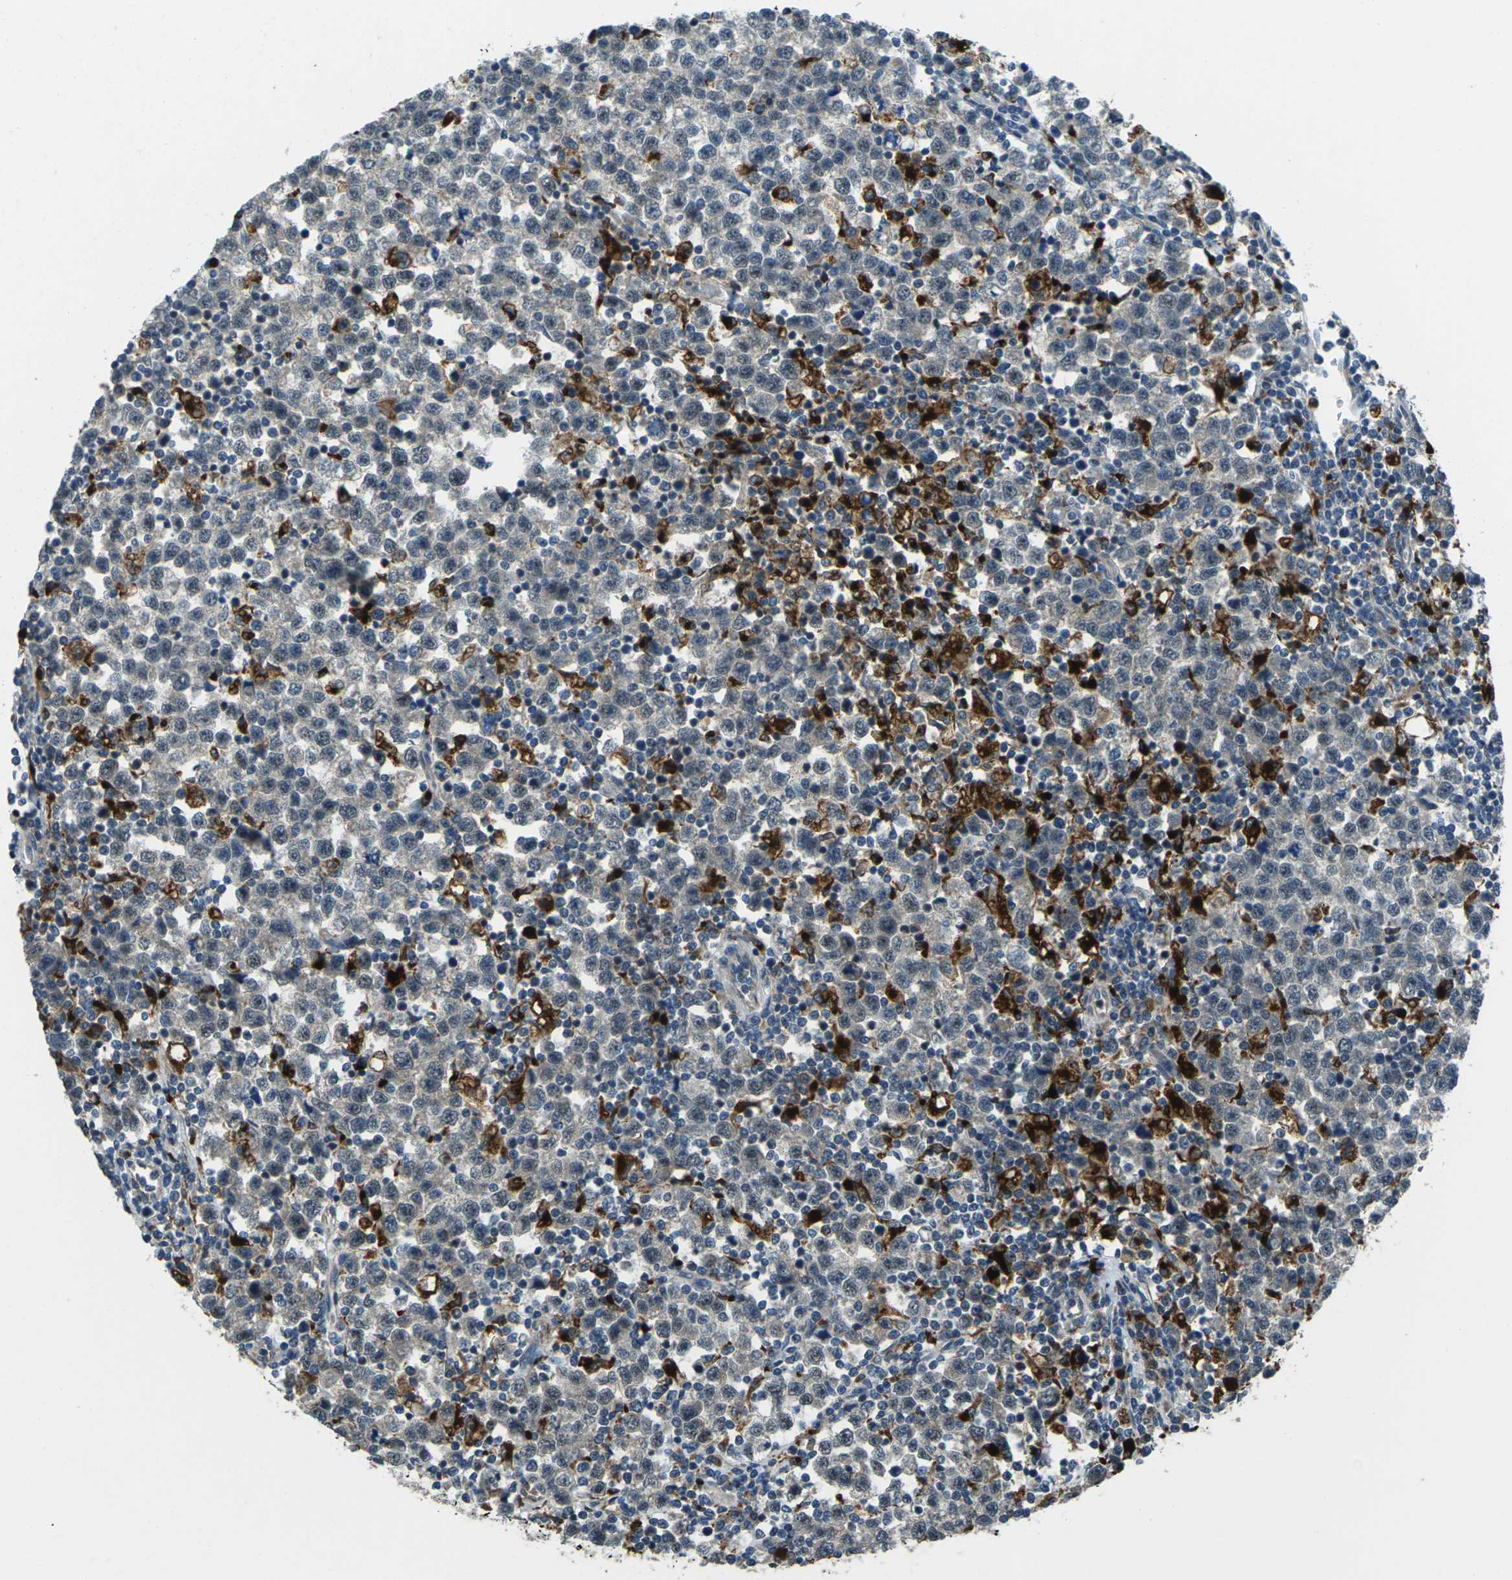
{"staining": {"intensity": "negative", "quantity": "none", "location": "none"}, "tissue": "testis cancer", "cell_type": "Tumor cells", "image_type": "cancer", "snomed": [{"axis": "morphology", "description": "Seminoma, NOS"}, {"axis": "topography", "description": "Testis"}], "caption": "Tumor cells show no significant staining in testis cancer.", "gene": "SLC31A2", "patient": {"sex": "male", "age": 43}}